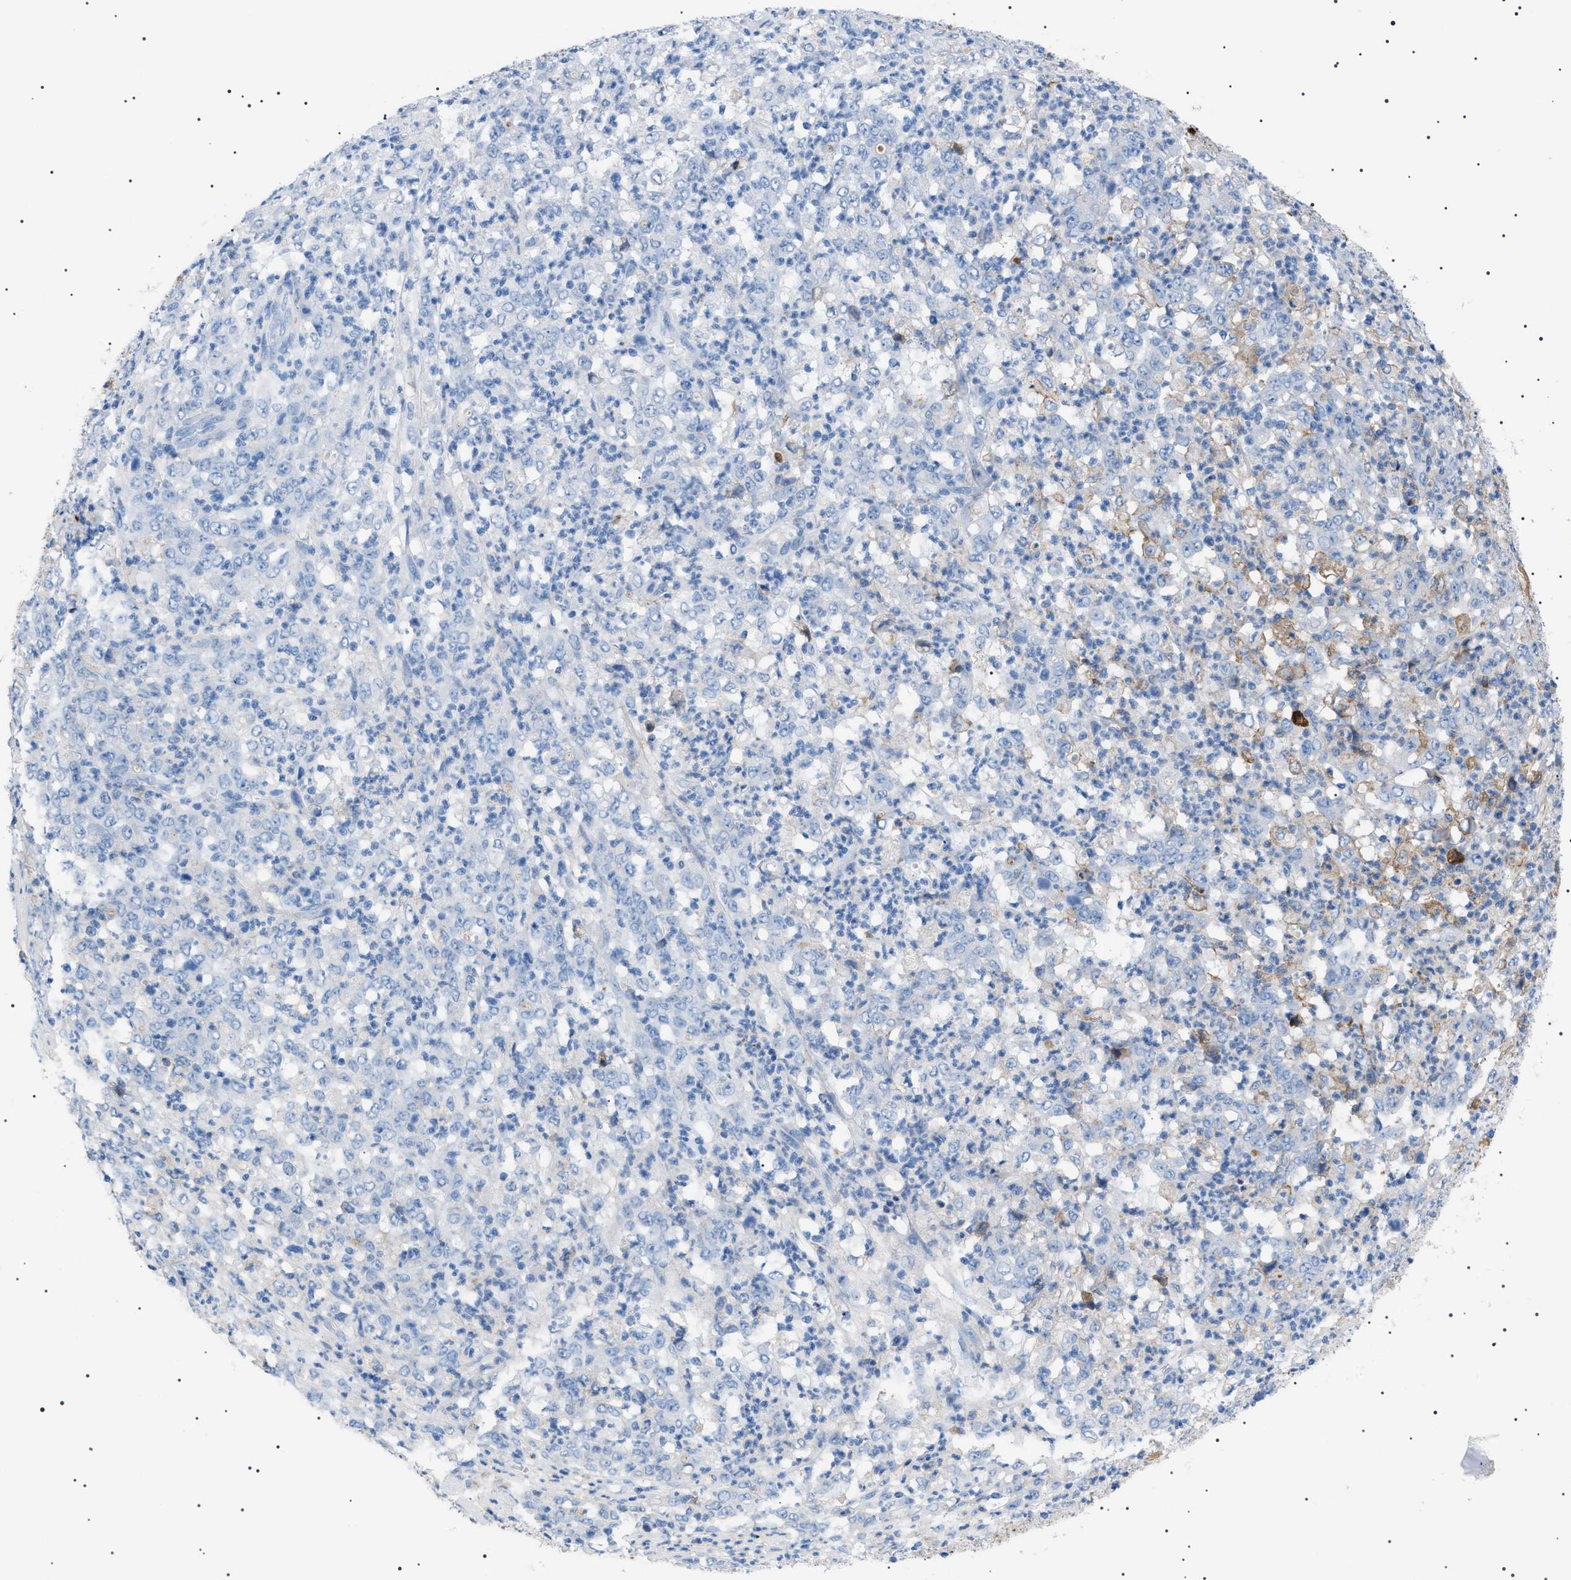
{"staining": {"intensity": "weak", "quantity": "<25%", "location": "cytoplasmic/membranous"}, "tissue": "stomach cancer", "cell_type": "Tumor cells", "image_type": "cancer", "snomed": [{"axis": "morphology", "description": "Adenocarcinoma, NOS"}, {"axis": "topography", "description": "Stomach, lower"}], "caption": "This is a image of immunohistochemistry staining of stomach cancer, which shows no staining in tumor cells.", "gene": "LPA", "patient": {"sex": "female", "age": 71}}